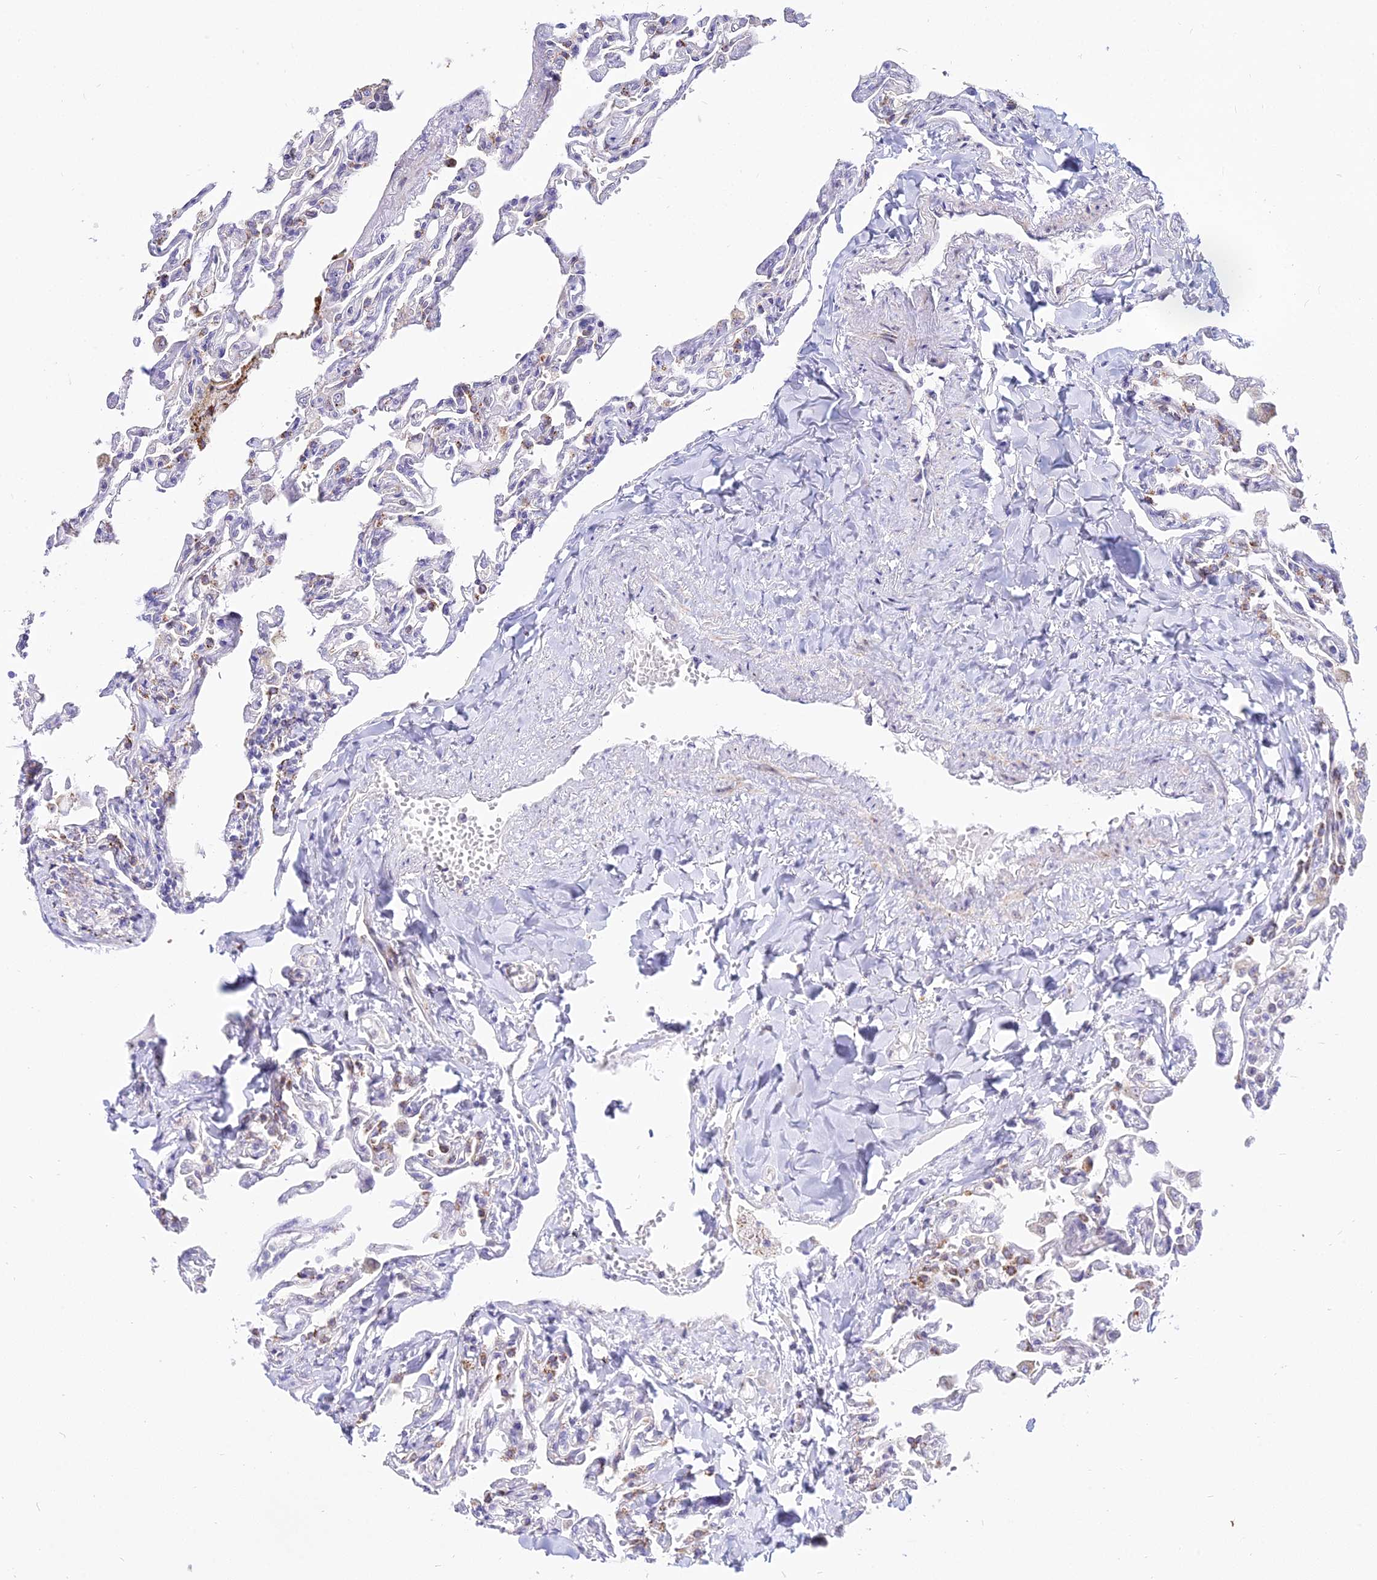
{"staining": {"intensity": "moderate", "quantity": "<25%", "location": "nuclear"}, "tissue": "lung", "cell_type": "Alveolar cells", "image_type": "normal", "snomed": [{"axis": "morphology", "description": "Normal tissue, NOS"}, {"axis": "topography", "description": "Lung"}], "caption": "A micrograph of human lung stained for a protein shows moderate nuclear brown staining in alveolar cells. (brown staining indicates protein expression, while blue staining denotes nuclei).", "gene": "C6orf163", "patient": {"sex": "male", "age": 21}}